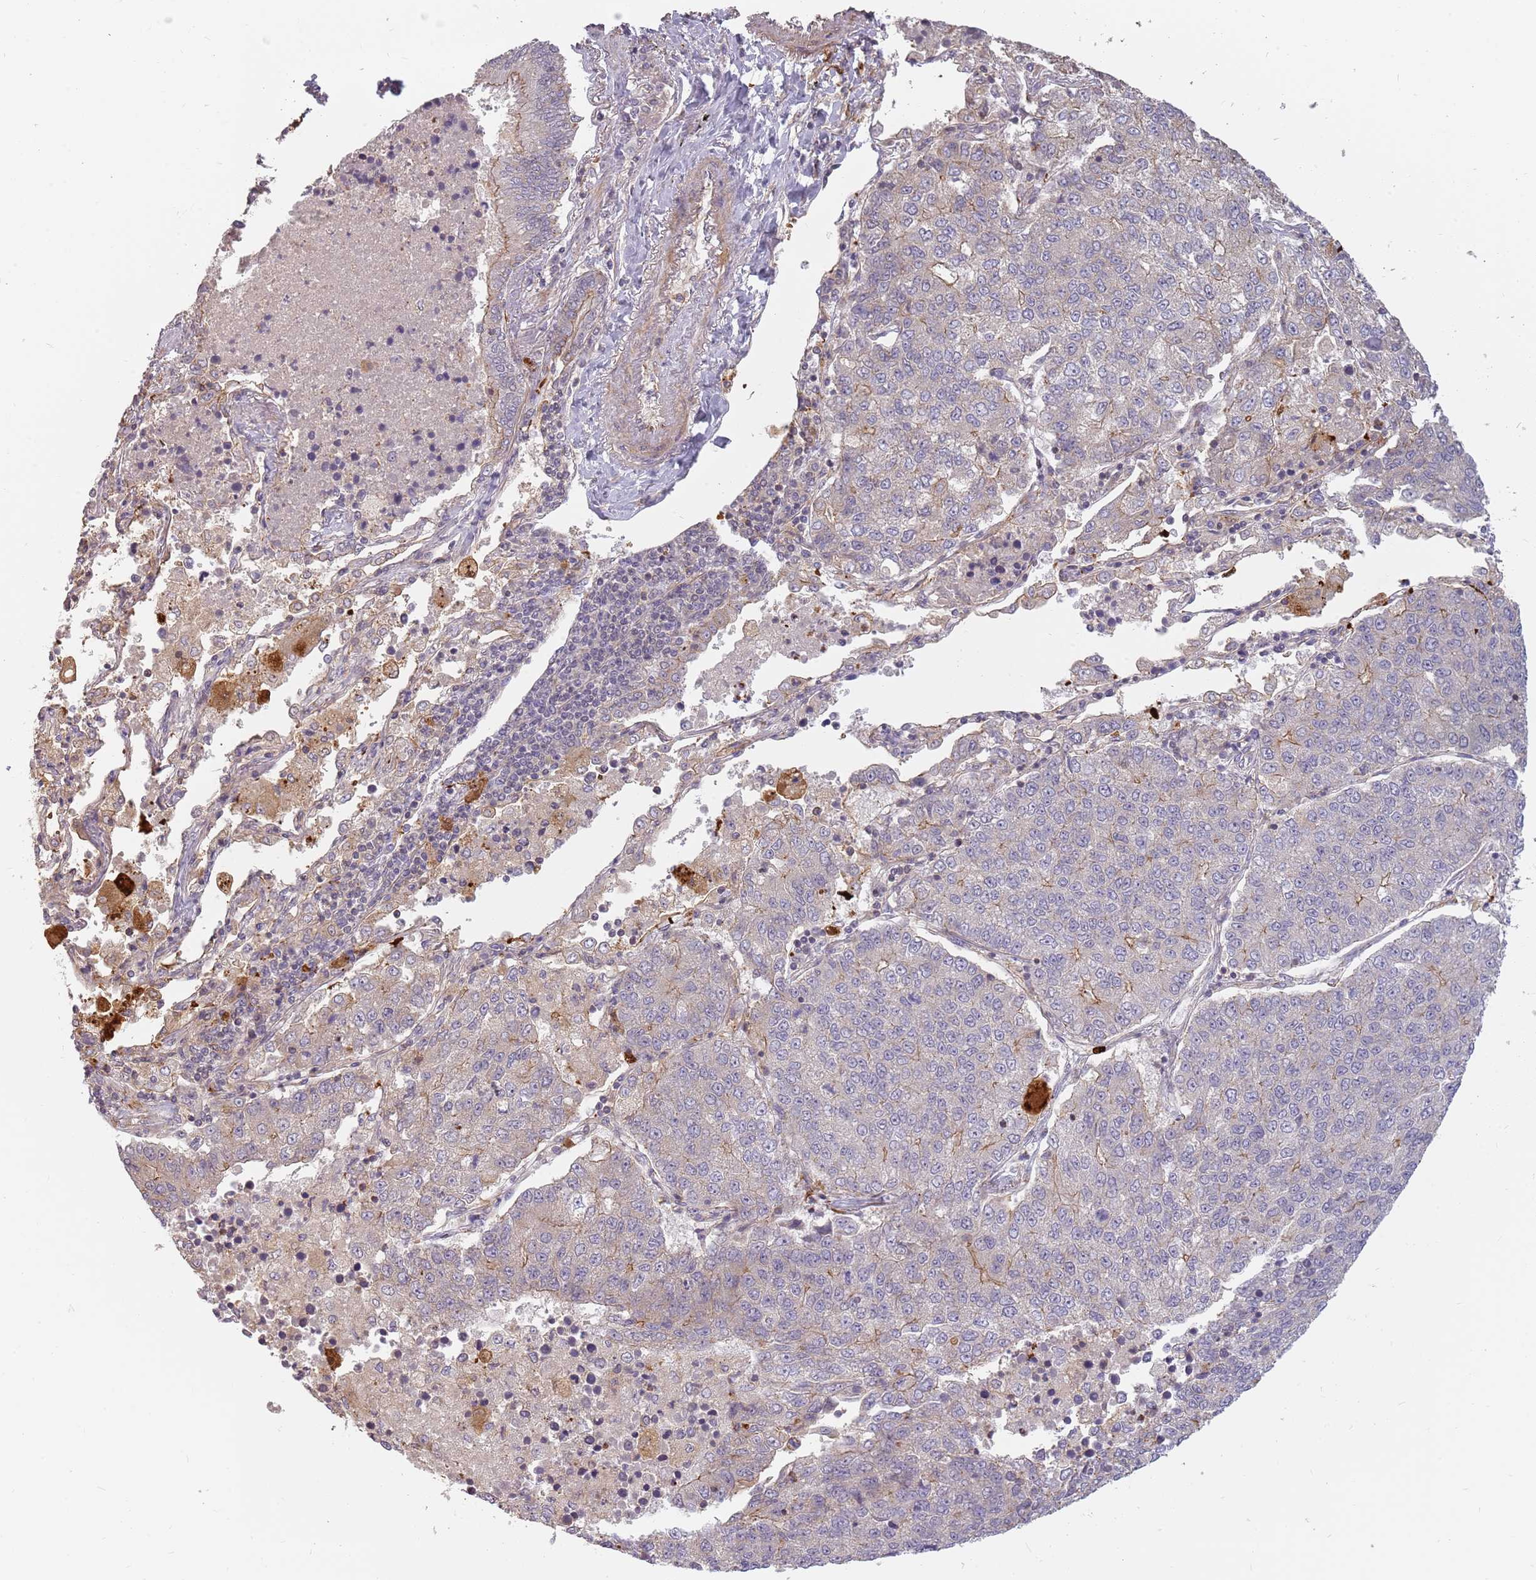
{"staining": {"intensity": "moderate", "quantity": "25%-75%", "location": "cytoplasmic/membranous"}, "tissue": "lung cancer", "cell_type": "Tumor cells", "image_type": "cancer", "snomed": [{"axis": "morphology", "description": "Squamous cell carcinoma, NOS"}, {"axis": "topography", "description": "Lung"}], "caption": "Immunohistochemistry (IHC) (DAB) staining of lung squamous cell carcinoma shows moderate cytoplasmic/membranous protein positivity in approximately 25%-75% of tumor cells. The staining was performed using DAB (3,3'-diaminobenzidine) to visualize the protein expression in brown, while the nuclei were stained in blue with hematoxylin (Magnification: 20x).", "gene": "PPP1R14C", "patient": {"sex": "female", "age": 70}}